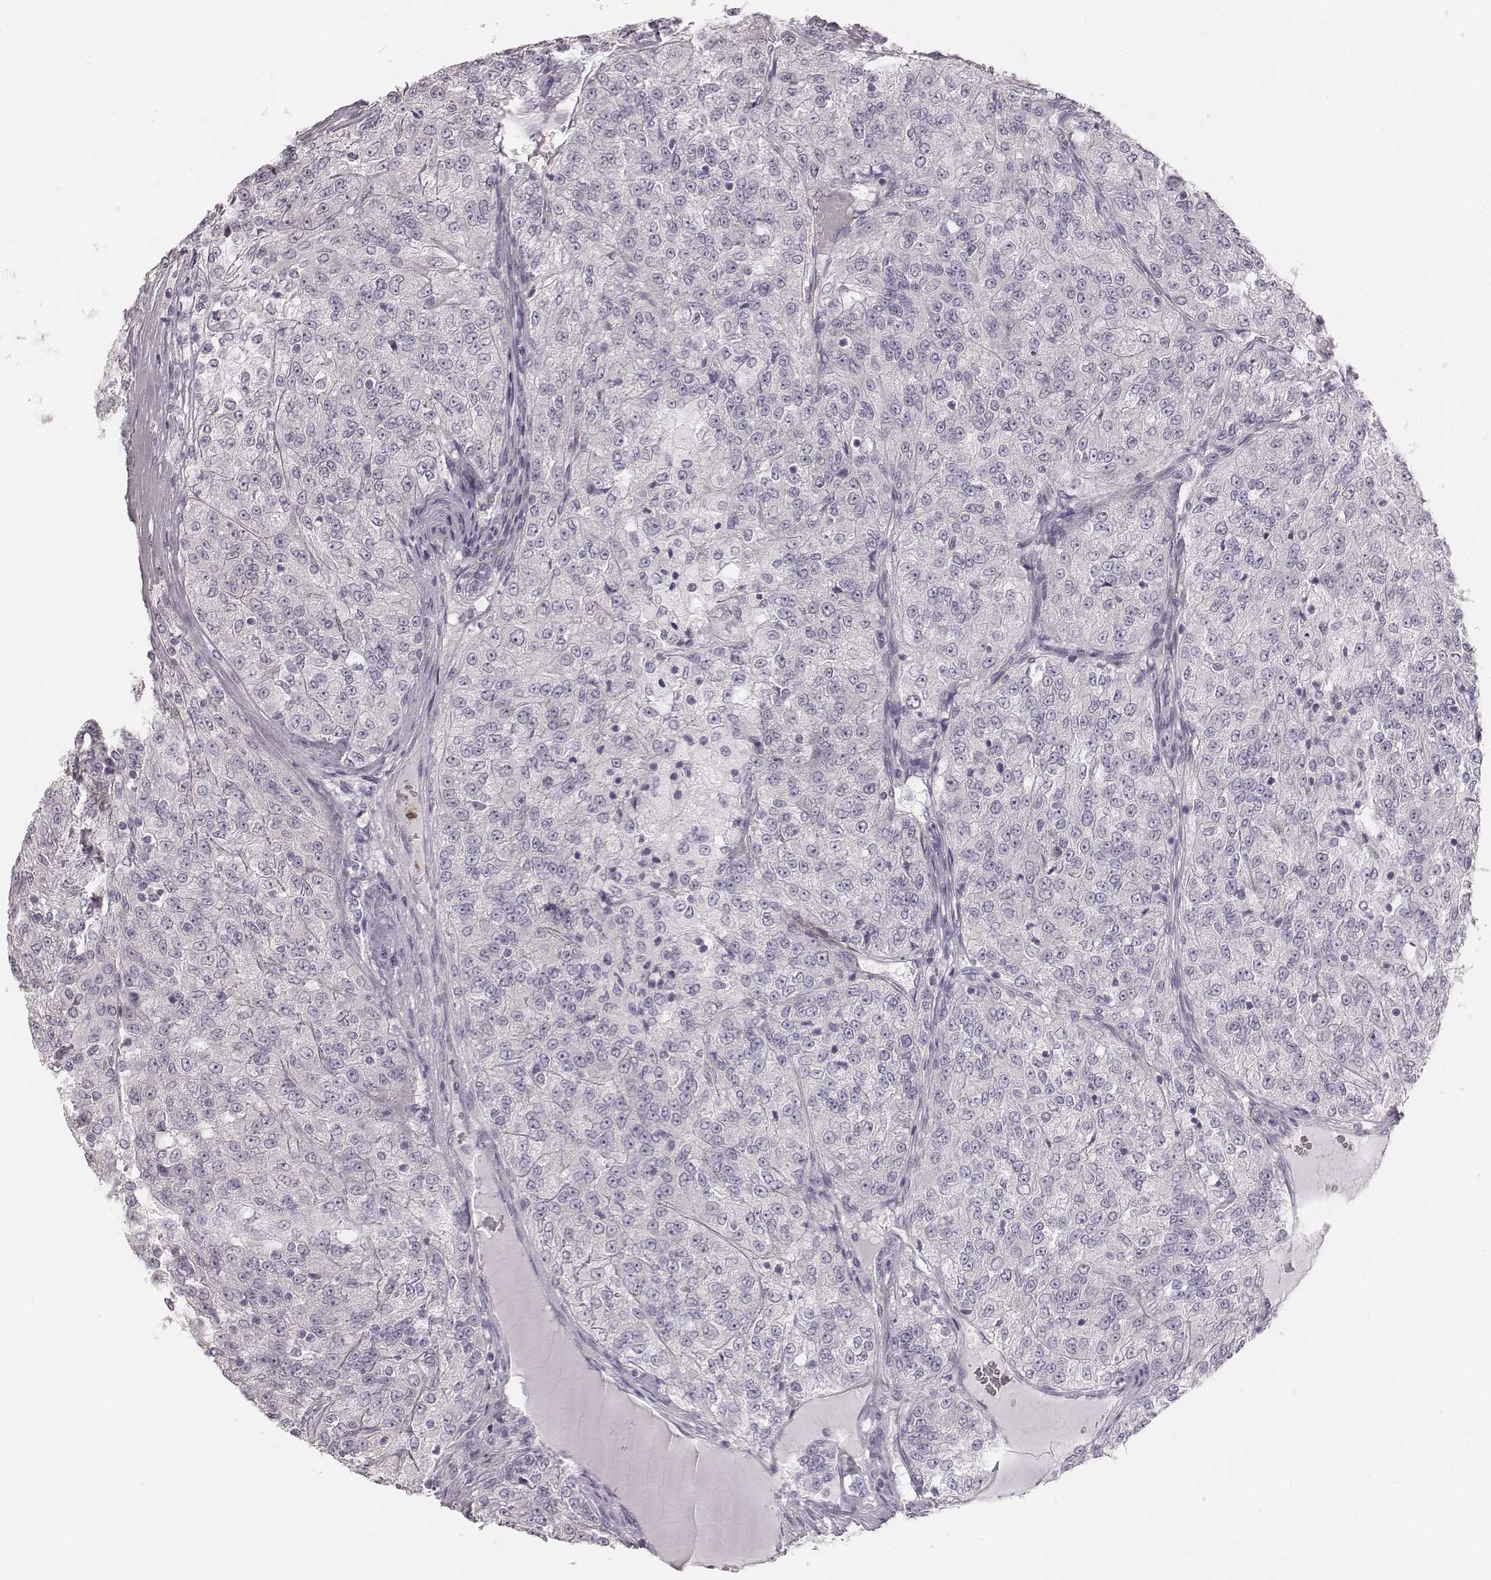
{"staining": {"intensity": "negative", "quantity": "none", "location": "none"}, "tissue": "renal cancer", "cell_type": "Tumor cells", "image_type": "cancer", "snomed": [{"axis": "morphology", "description": "Adenocarcinoma, NOS"}, {"axis": "topography", "description": "Kidney"}], "caption": "This is an immunohistochemistry (IHC) image of adenocarcinoma (renal). There is no expression in tumor cells.", "gene": "KCNJ12", "patient": {"sex": "female", "age": 63}}